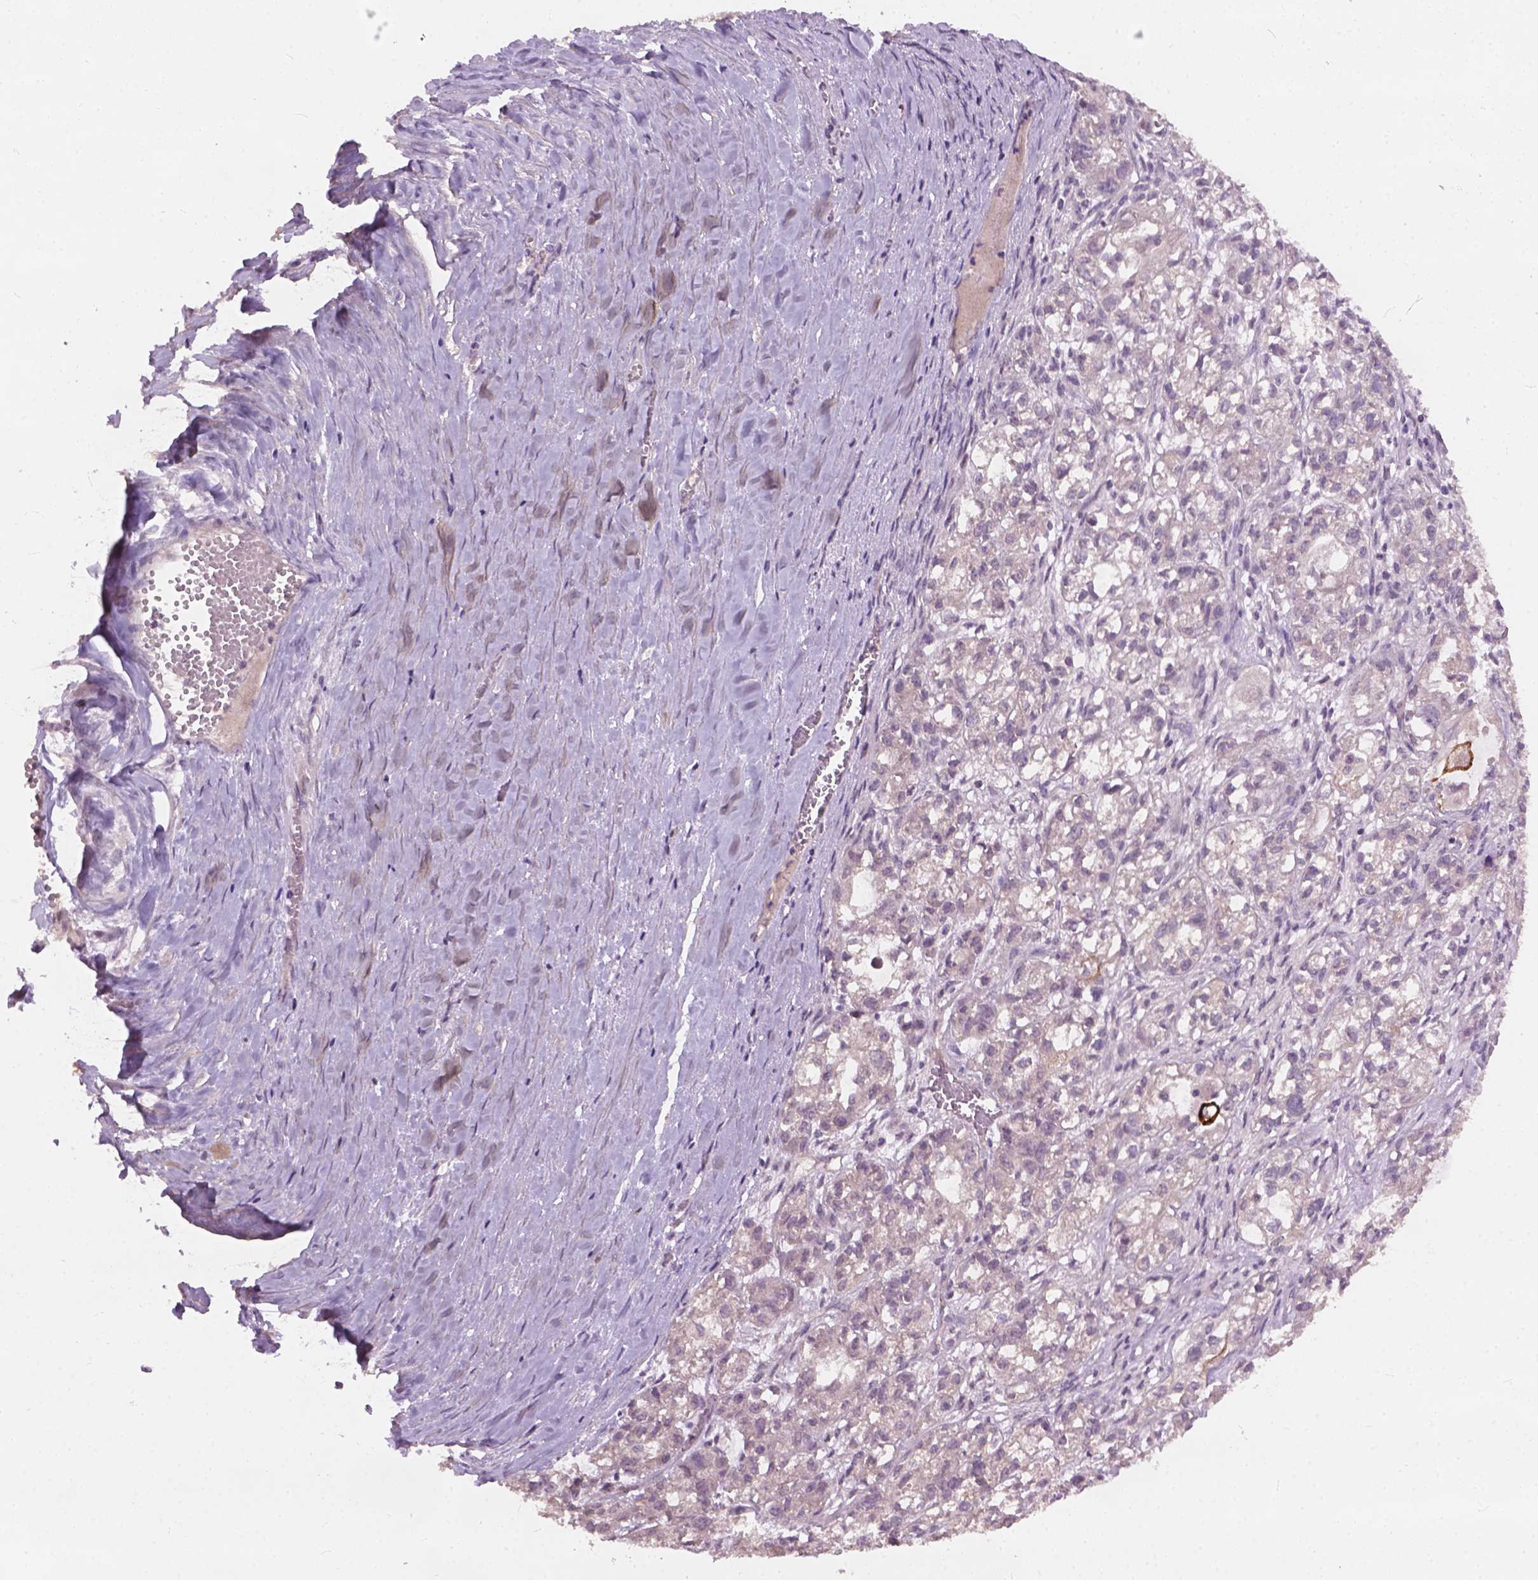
{"staining": {"intensity": "negative", "quantity": "none", "location": "none"}, "tissue": "ovarian cancer", "cell_type": "Tumor cells", "image_type": "cancer", "snomed": [{"axis": "morphology", "description": "Carcinoma, endometroid"}, {"axis": "topography", "description": "Ovary"}], "caption": "This micrograph is of ovarian cancer stained with immunohistochemistry (IHC) to label a protein in brown with the nuclei are counter-stained blue. There is no staining in tumor cells.", "gene": "KRT17", "patient": {"sex": "female", "age": 64}}